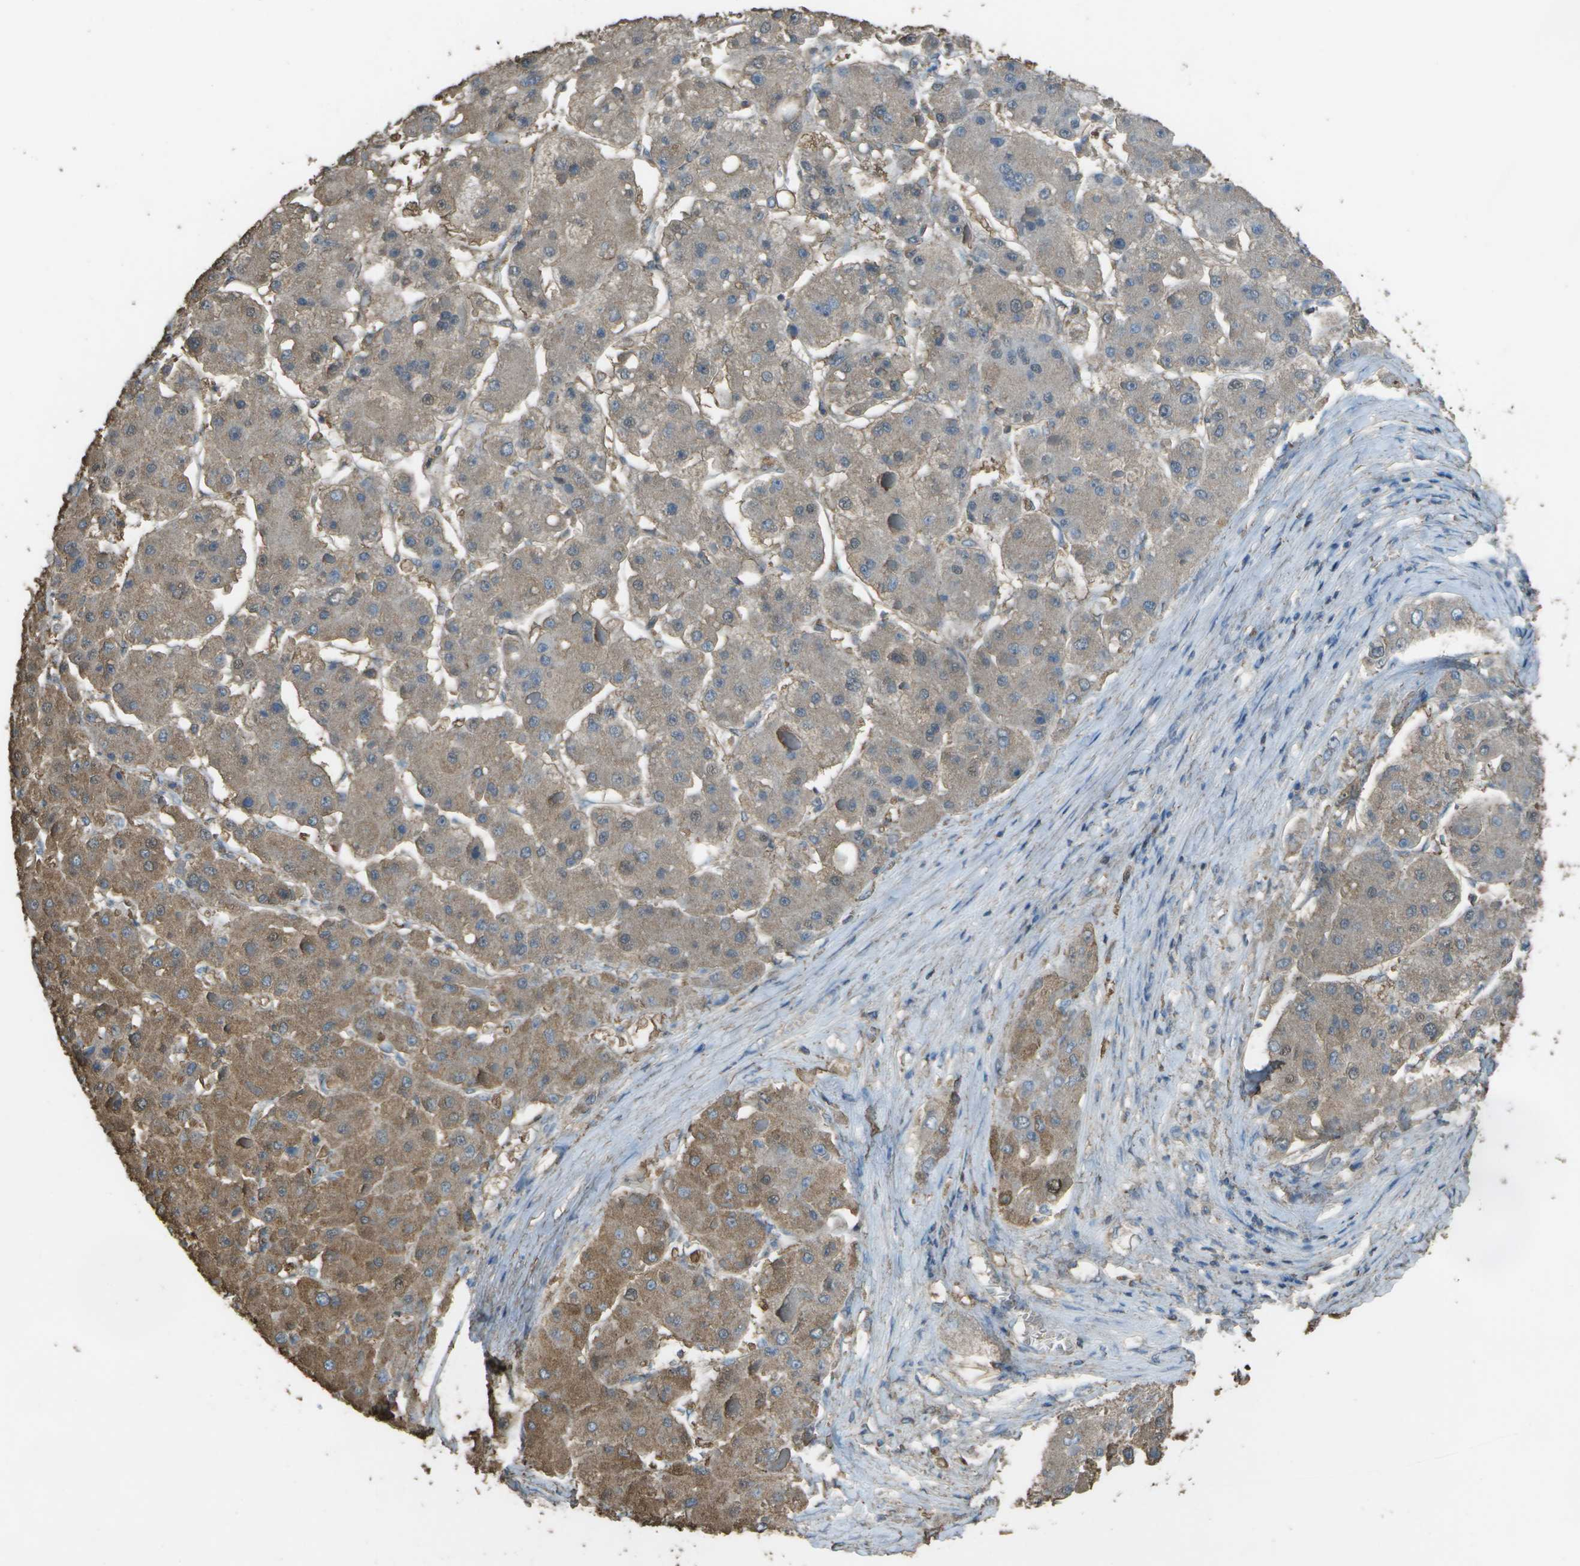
{"staining": {"intensity": "moderate", "quantity": ">75%", "location": "cytoplasmic/membranous"}, "tissue": "liver cancer", "cell_type": "Tumor cells", "image_type": "cancer", "snomed": [{"axis": "morphology", "description": "Carcinoma, Hepatocellular, NOS"}, {"axis": "topography", "description": "Liver"}], "caption": "A photomicrograph of liver cancer stained for a protein demonstrates moderate cytoplasmic/membranous brown staining in tumor cells. The protein is stained brown, and the nuclei are stained in blue (DAB (3,3'-diaminobenzidine) IHC with brightfield microscopy, high magnification).", "gene": "CYP4F11", "patient": {"sex": "female", "age": 73}}